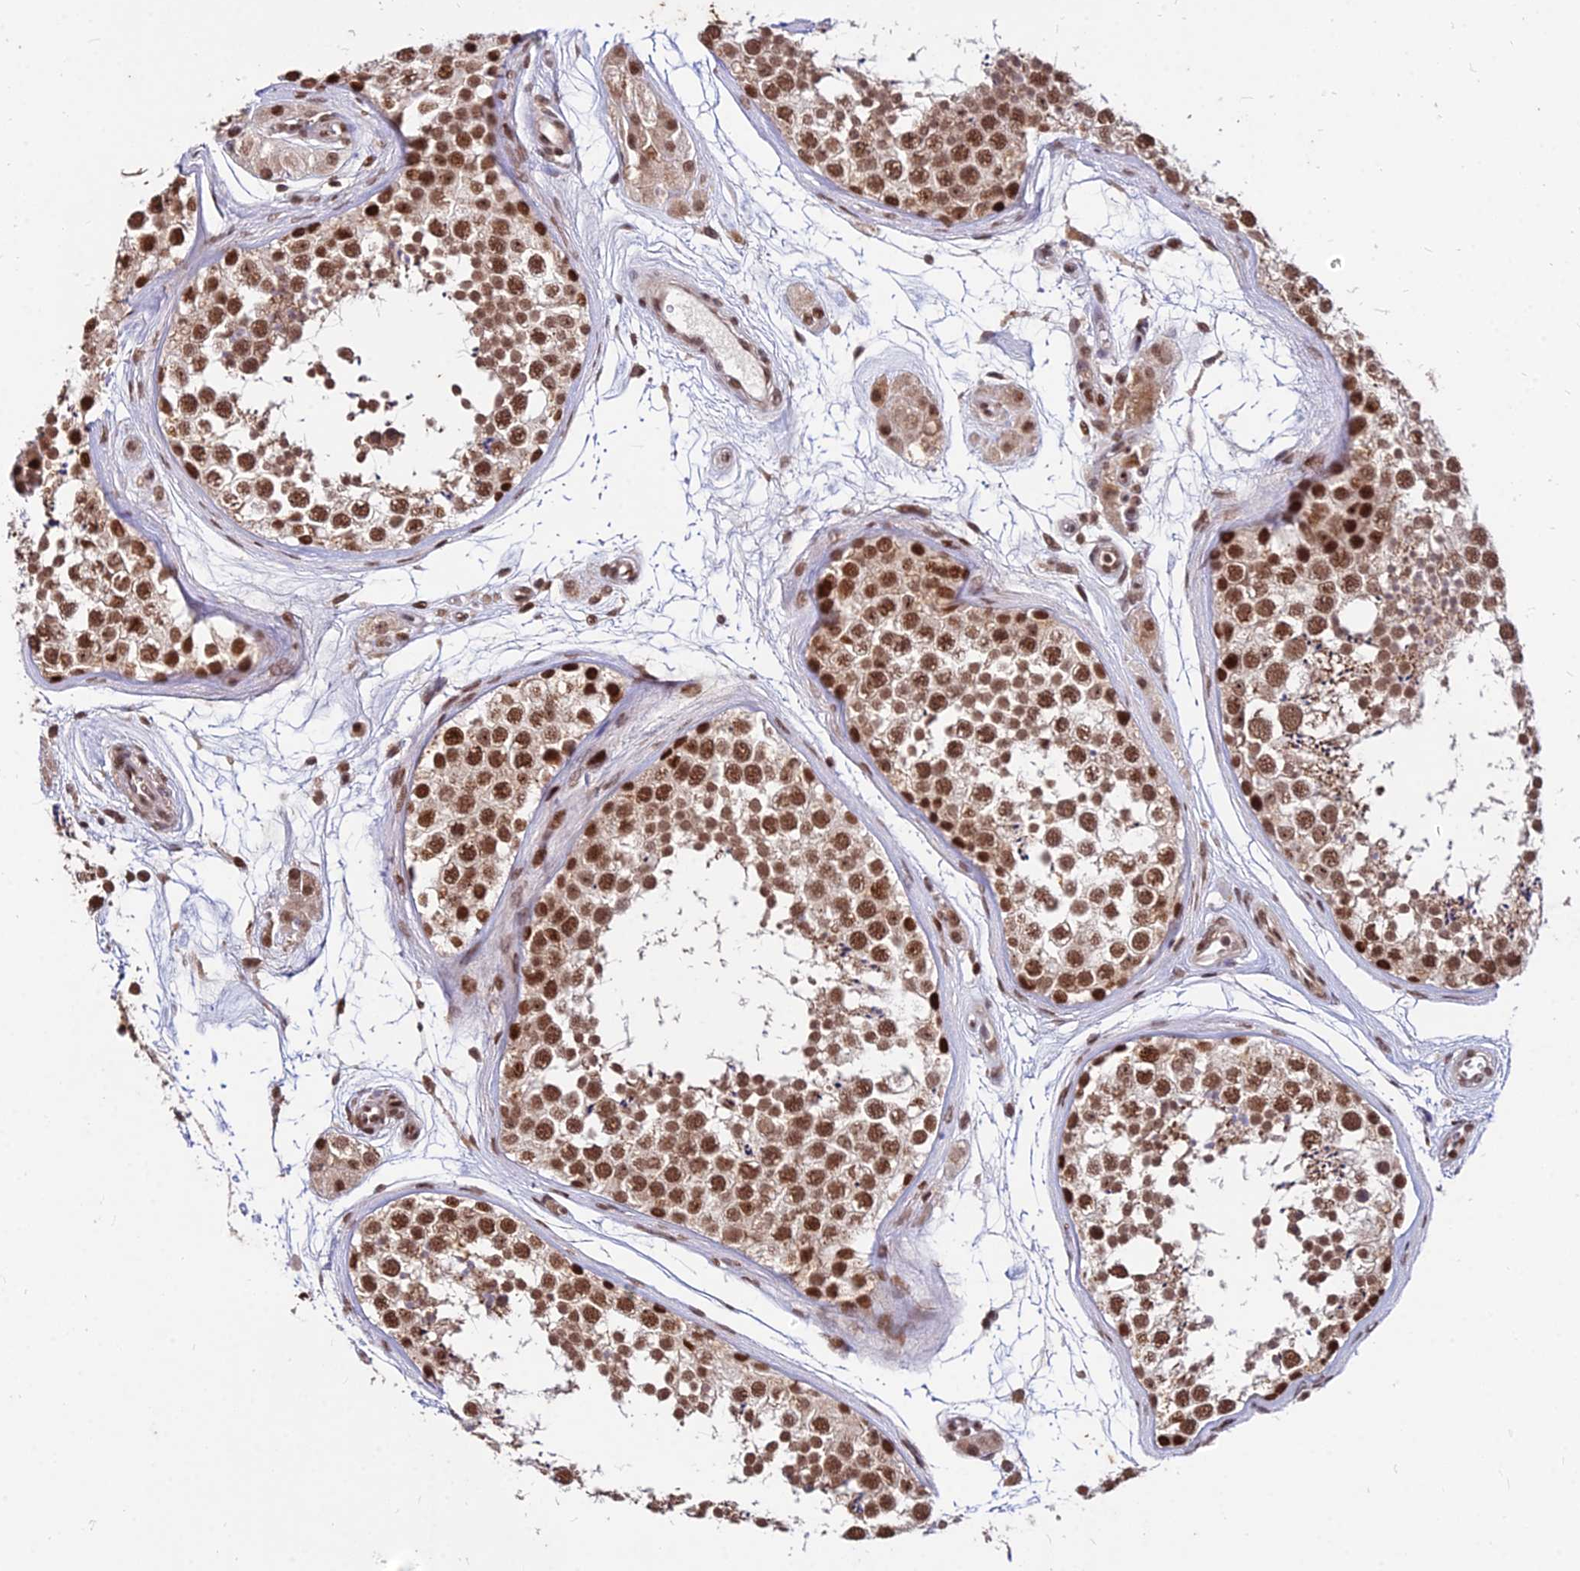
{"staining": {"intensity": "strong", "quantity": ">75%", "location": "nuclear"}, "tissue": "testis", "cell_type": "Cells in seminiferous ducts", "image_type": "normal", "snomed": [{"axis": "morphology", "description": "Normal tissue, NOS"}, {"axis": "topography", "description": "Testis"}], "caption": "A photomicrograph of human testis stained for a protein demonstrates strong nuclear brown staining in cells in seminiferous ducts. Nuclei are stained in blue.", "gene": "ZBED4", "patient": {"sex": "male", "age": 56}}